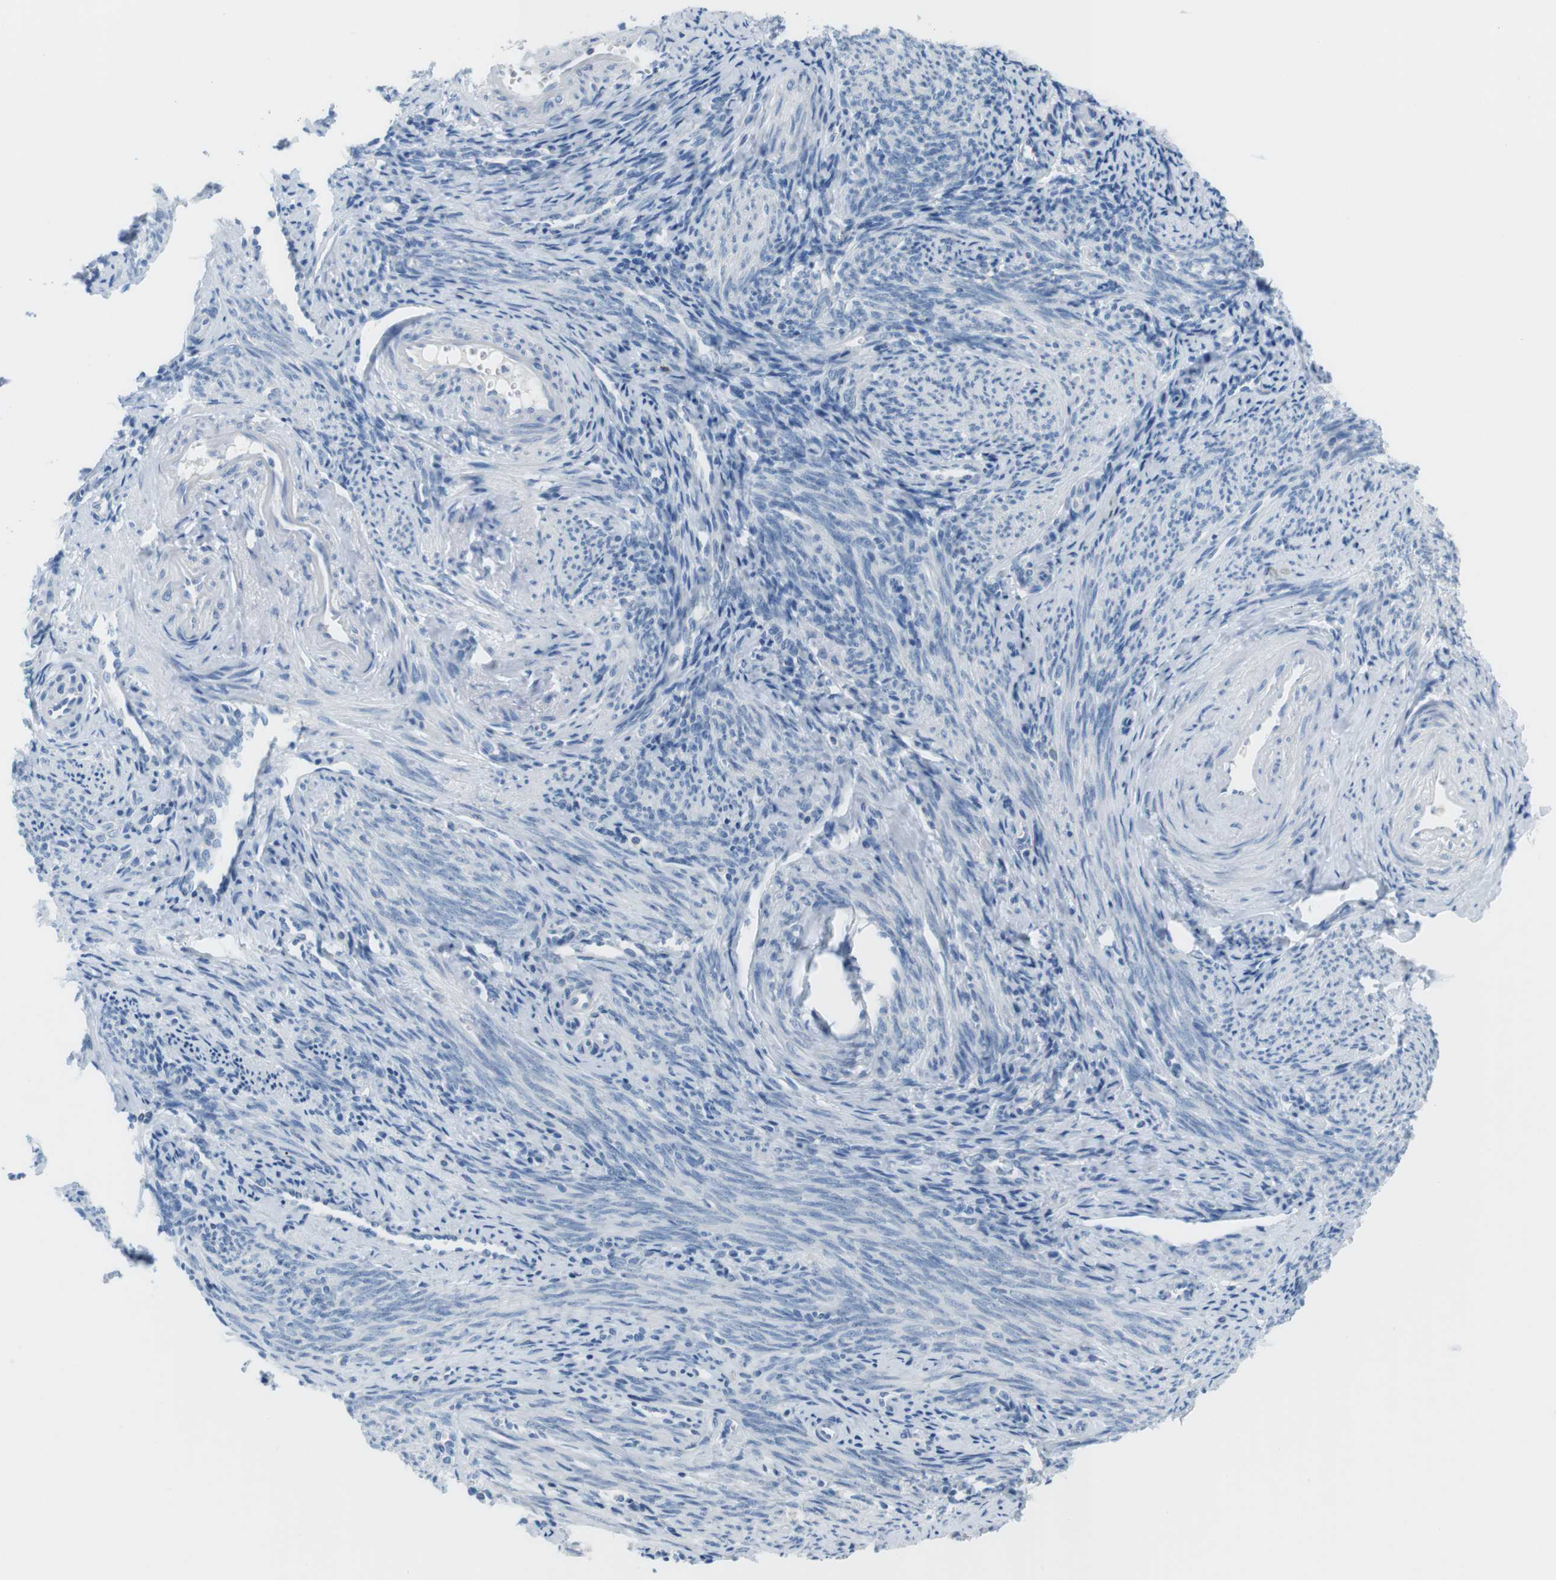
{"staining": {"intensity": "negative", "quantity": "none", "location": "none"}, "tissue": "endometrium", "cell_type": "Cells in endometrial stroma", "image_type": "normal", "snomed": [{"axis": "morphology", "description": "Normal tissue, NOS"}, {"axis": "topography", "description": "Endometrium"}], "caption": "An immunohistochemistry (IHC) image of benign endometrium is shown. There is no staining in cells in endometrial stroma of endometrium. Nuclei are stained in blue.", "gene": "TNFRSF4", "patient": {"sex": "female", "age": 50}}